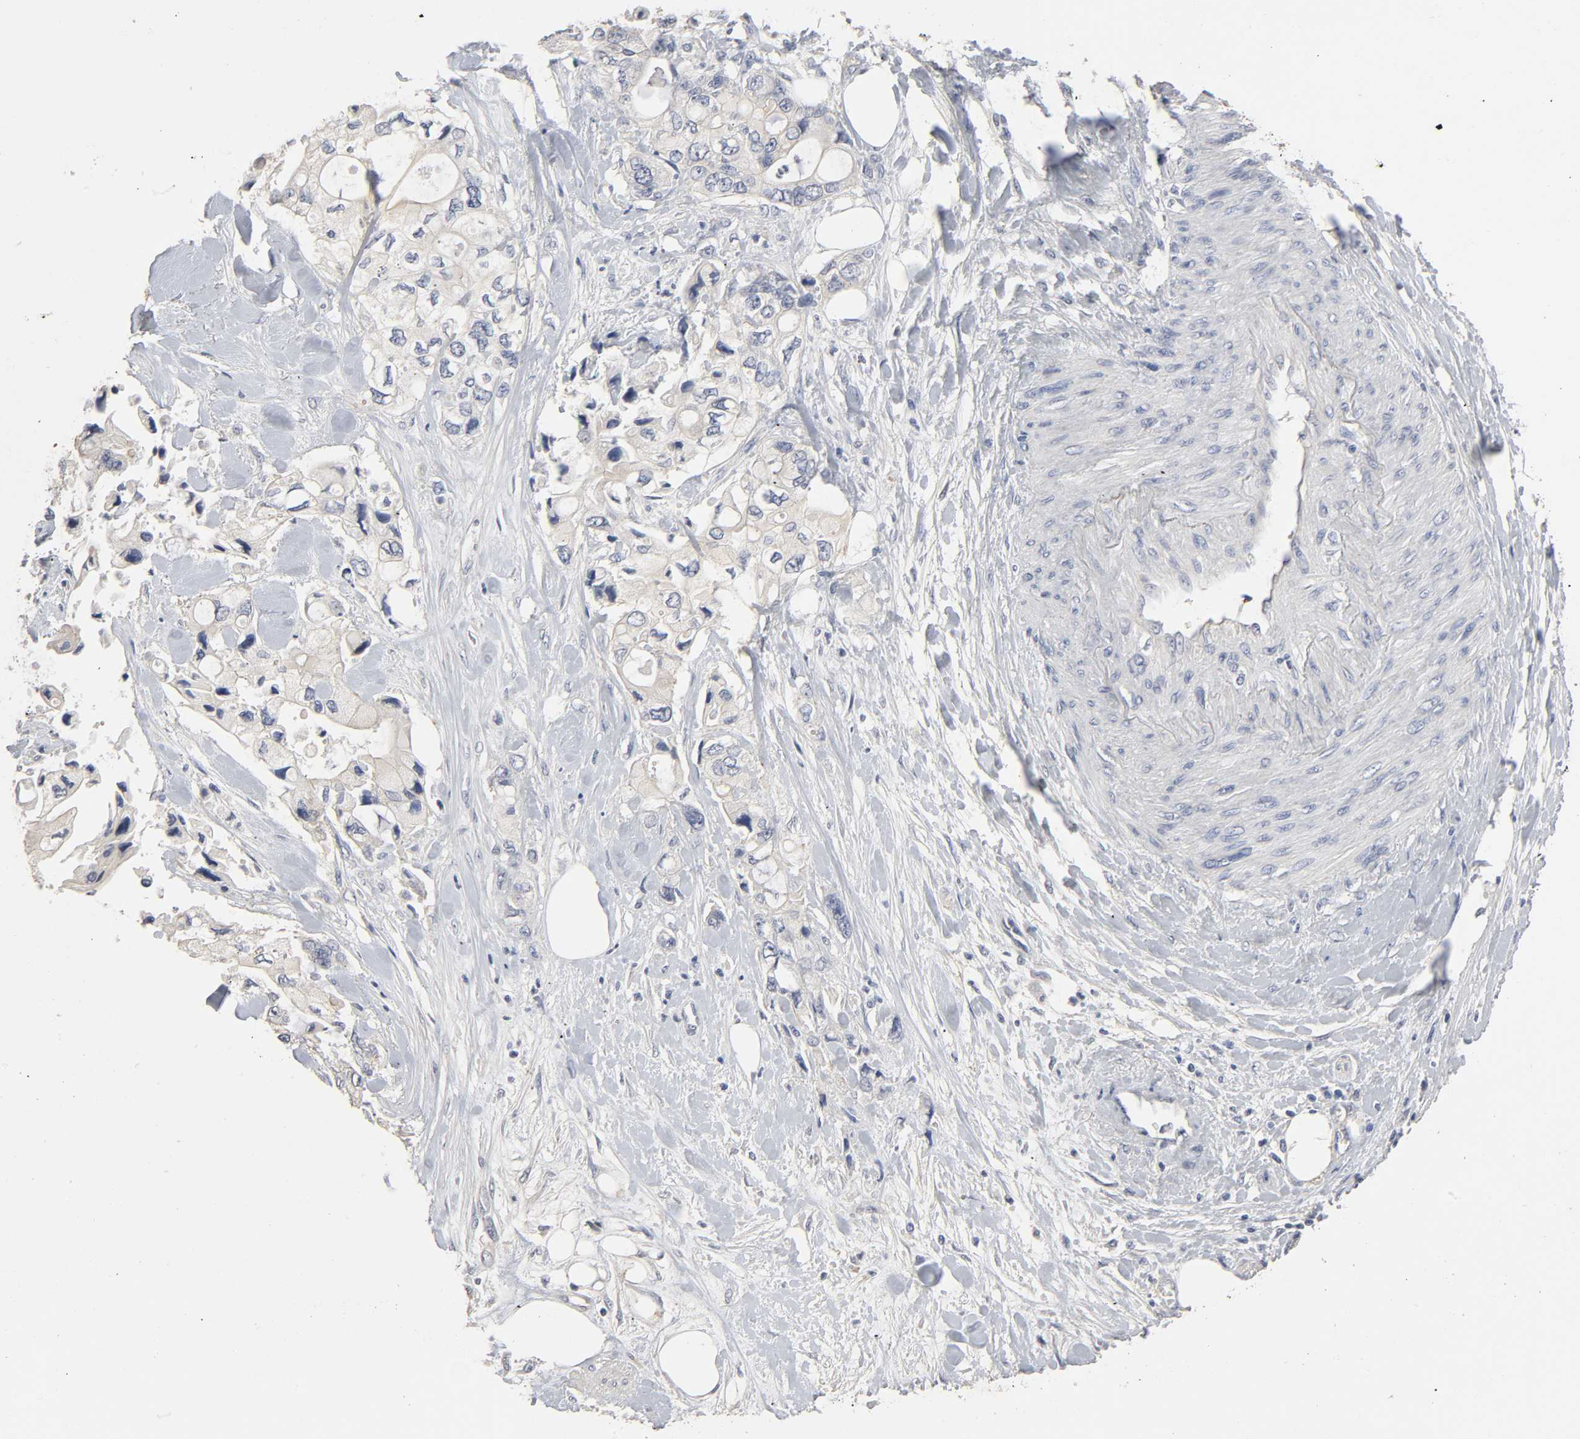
{"staining": {"intensity": "negative", "quantity": "none", "location": "none"}, "tissue": "pancreatic cancer", "cell_type": "Tumor cells", "image_type": "cancer", "snomed": [{"axis": "morphology", "description": "Adenocarcinoma, NOS"}, {"axis": "topography", "description": "Pancreas"}], "caption": "A micrograph of human pancreatic cancer (adenocarcinoma) is negative for staining in tumor cells.", "gene": "SLC10A2", "patient": {"sex": "male", "age": 70}}